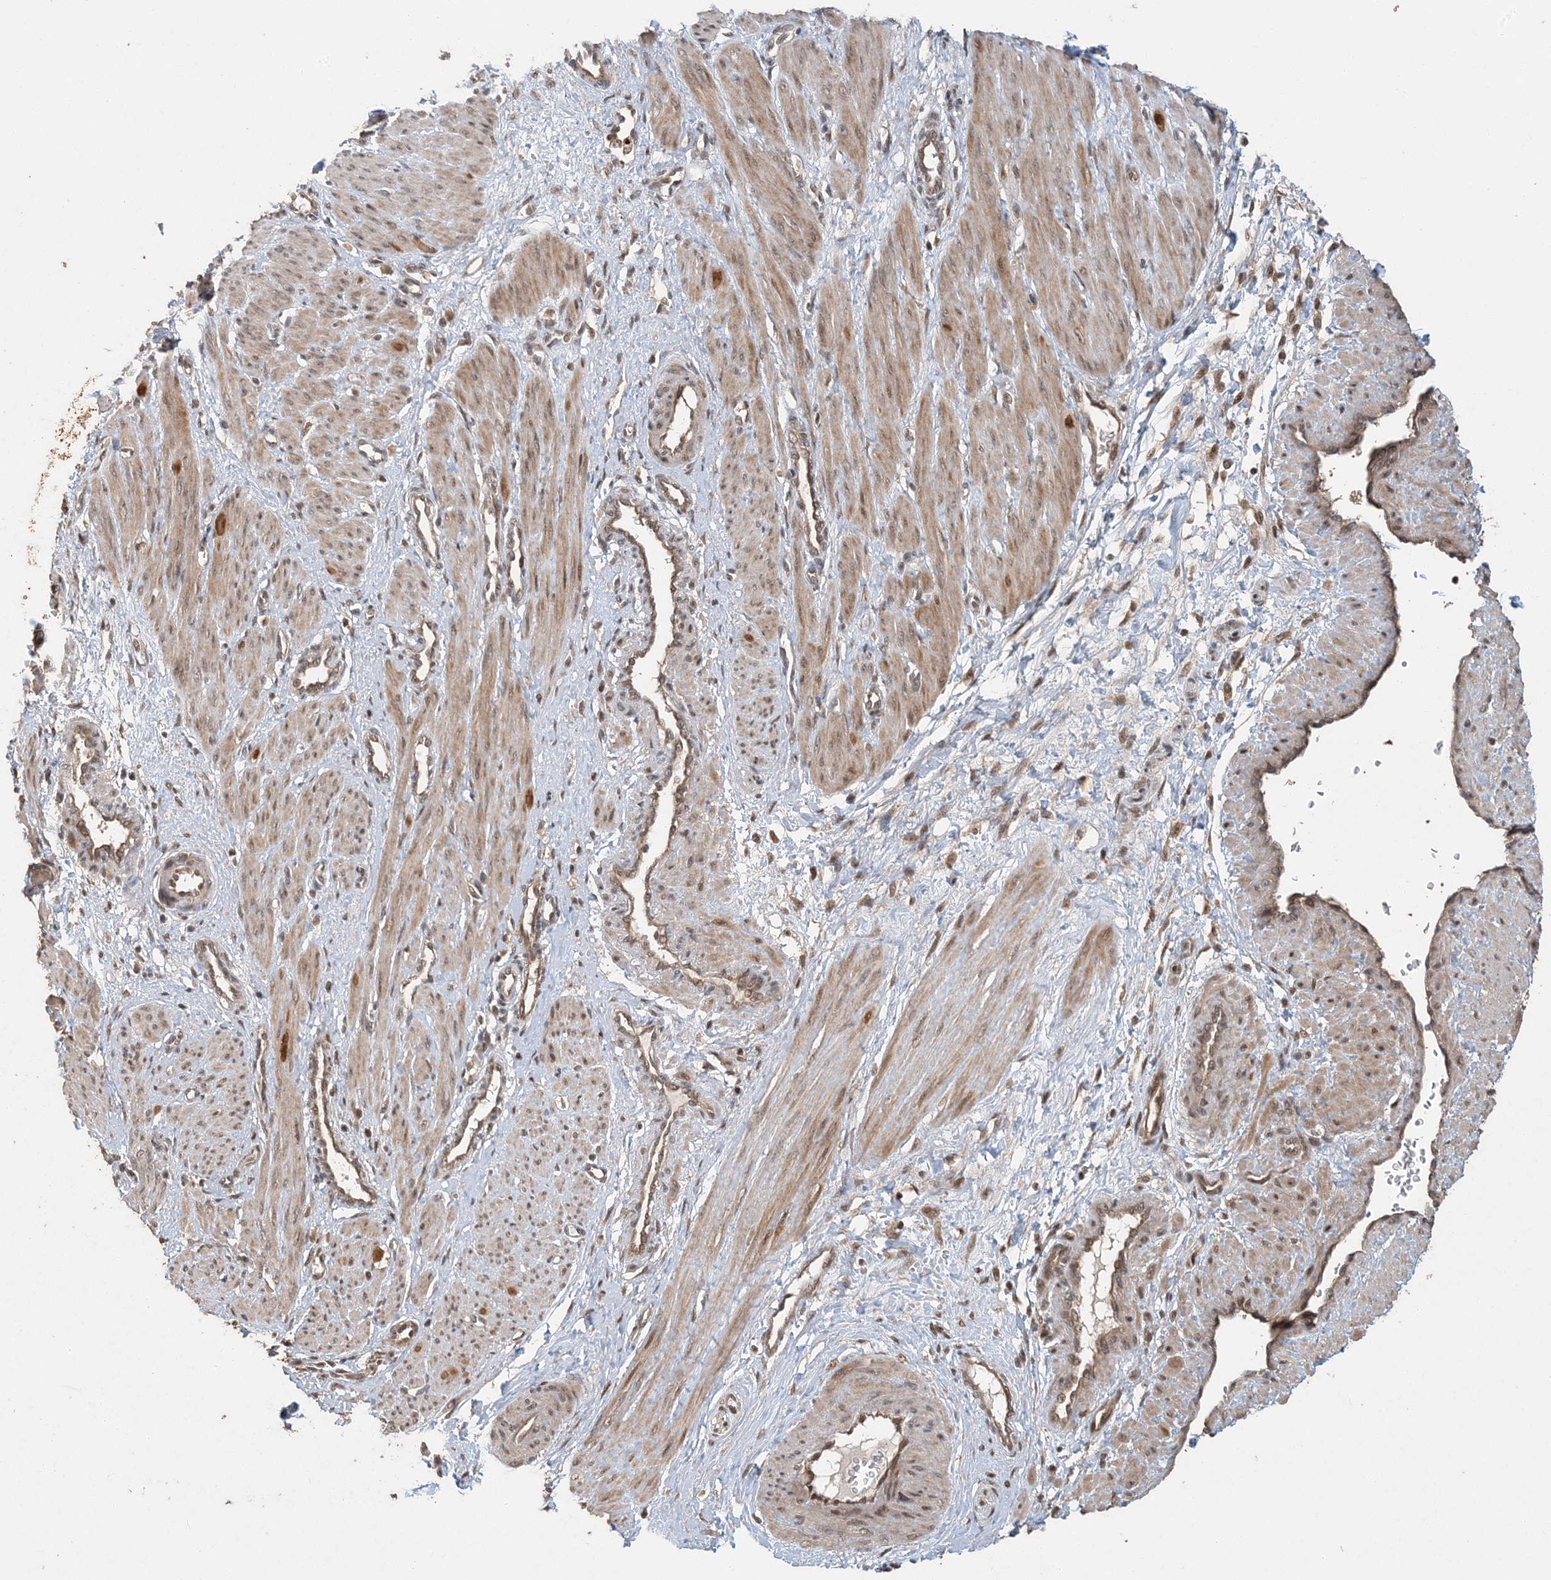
{"staining": {"intensity": "moderate", "quantity": ">75%", "location": "cytoplasmic/membranous,nuclear"}, "tissue": "smooth muscle", "cell_type": "Smooth muscle cells", "image_type": "normal", "snomed": [{"axis": "morphology", "description": "Normal tissue, NOS"}, {"axis": "topography", "description": "Endometrium"}], "caption": "Immunohistochemical staining of normal smooth muscle shows >75% levels of moderate cytoplasmic/membranous,nuclear protein positivity in about >75% of smooth muscle cells.", "gene": "ATP13A2", "patient": {"sex": "female", "age": 33}}